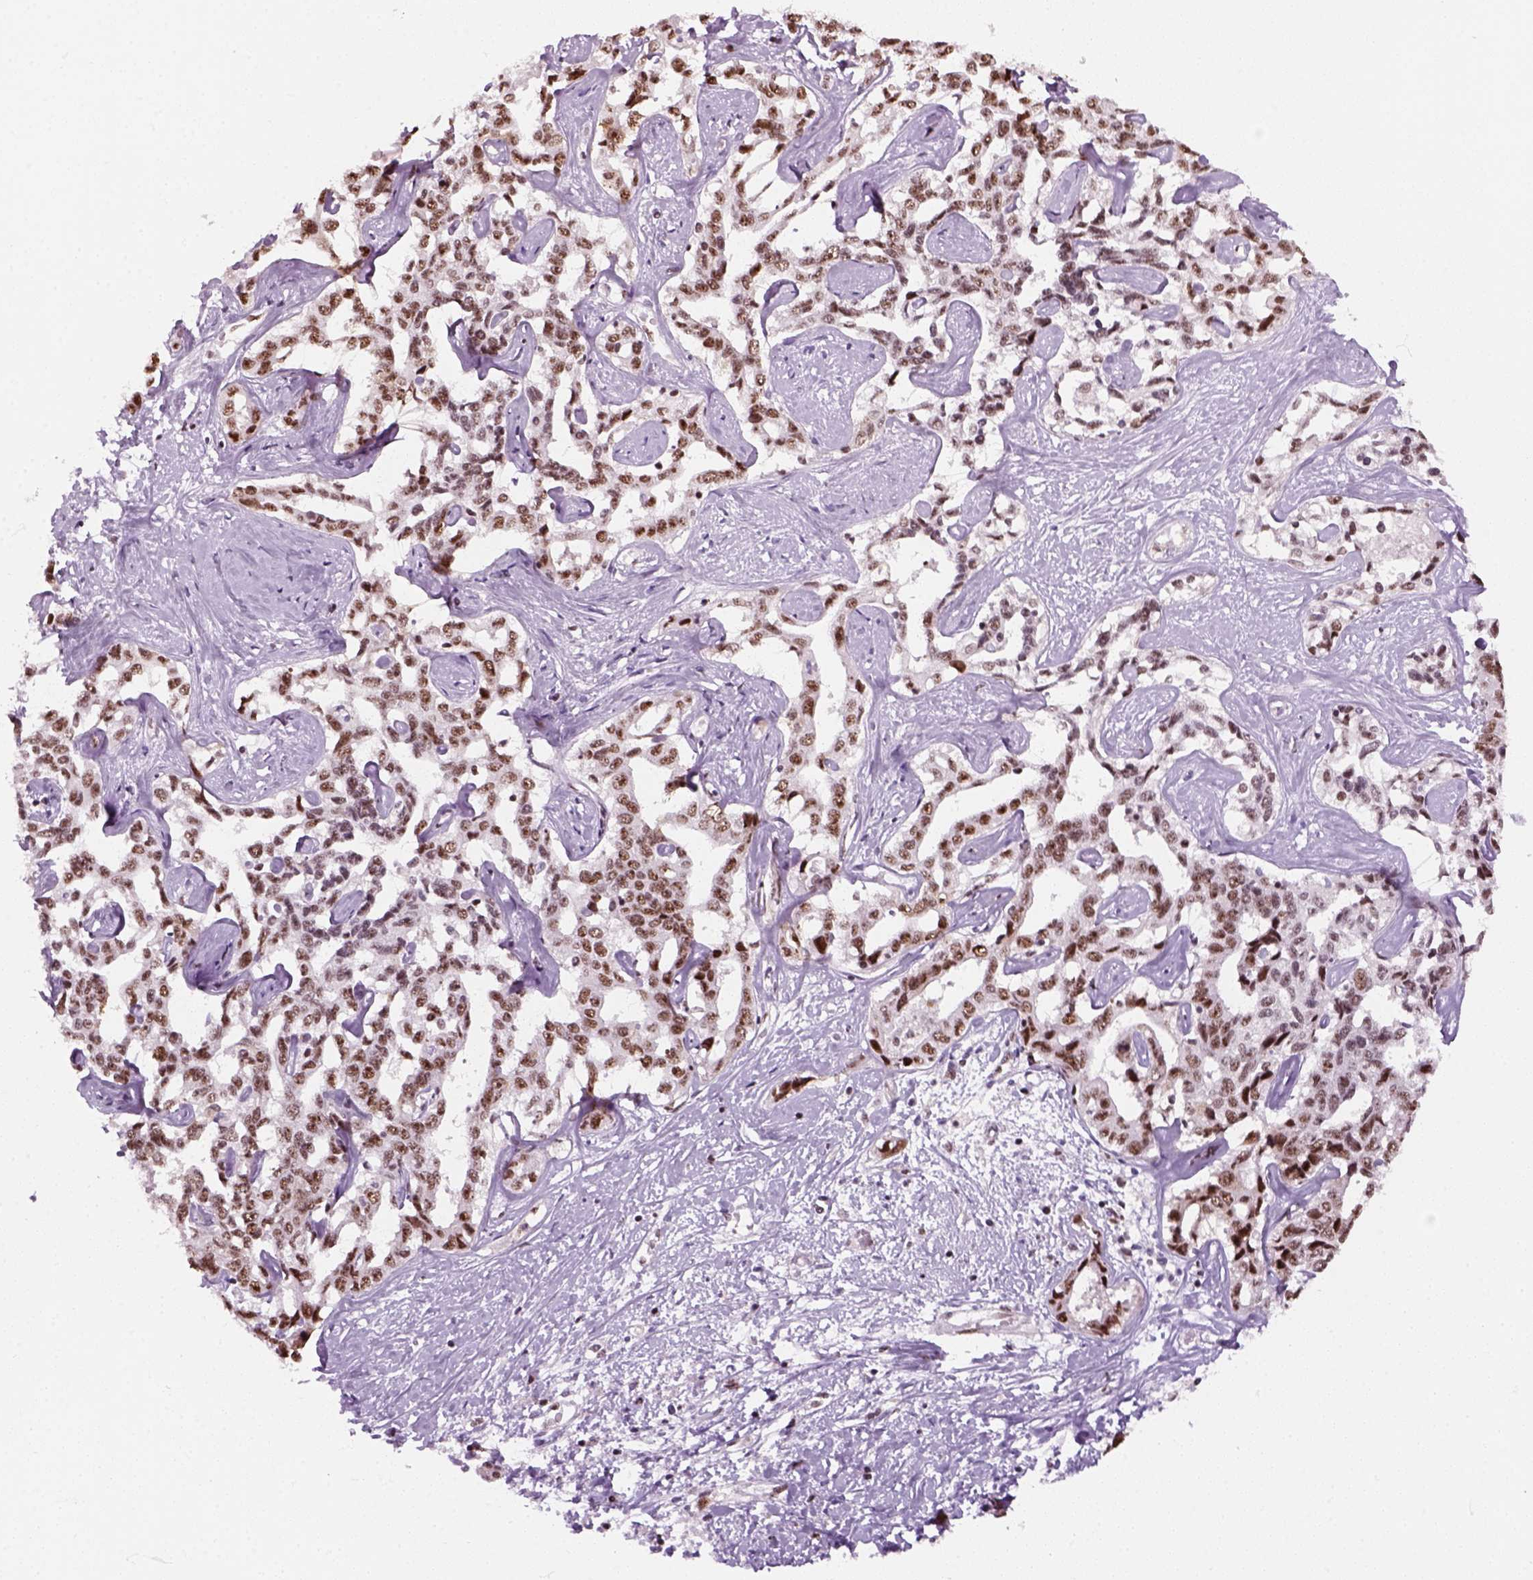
{"staining": {"intensity": "strong", "quantity": ">75%", "location": "nuclear"}, "tissue": "liver cancer", "cell_type": "Tumor cells", "image_type": "cancer", "snomed": [{"axis": "morphology", "description": "Cholangiocarcinoma"}, {"axis": "topography", "description": "Liver"}], "caption": "Immunohistochemistry of liver cholangiocarcinoma shows high levels of strong nuclear staining in approximately >75% of tumor cells.", "gene": "GTF2F1", "patient": {"sex": "male", "age": 59}}